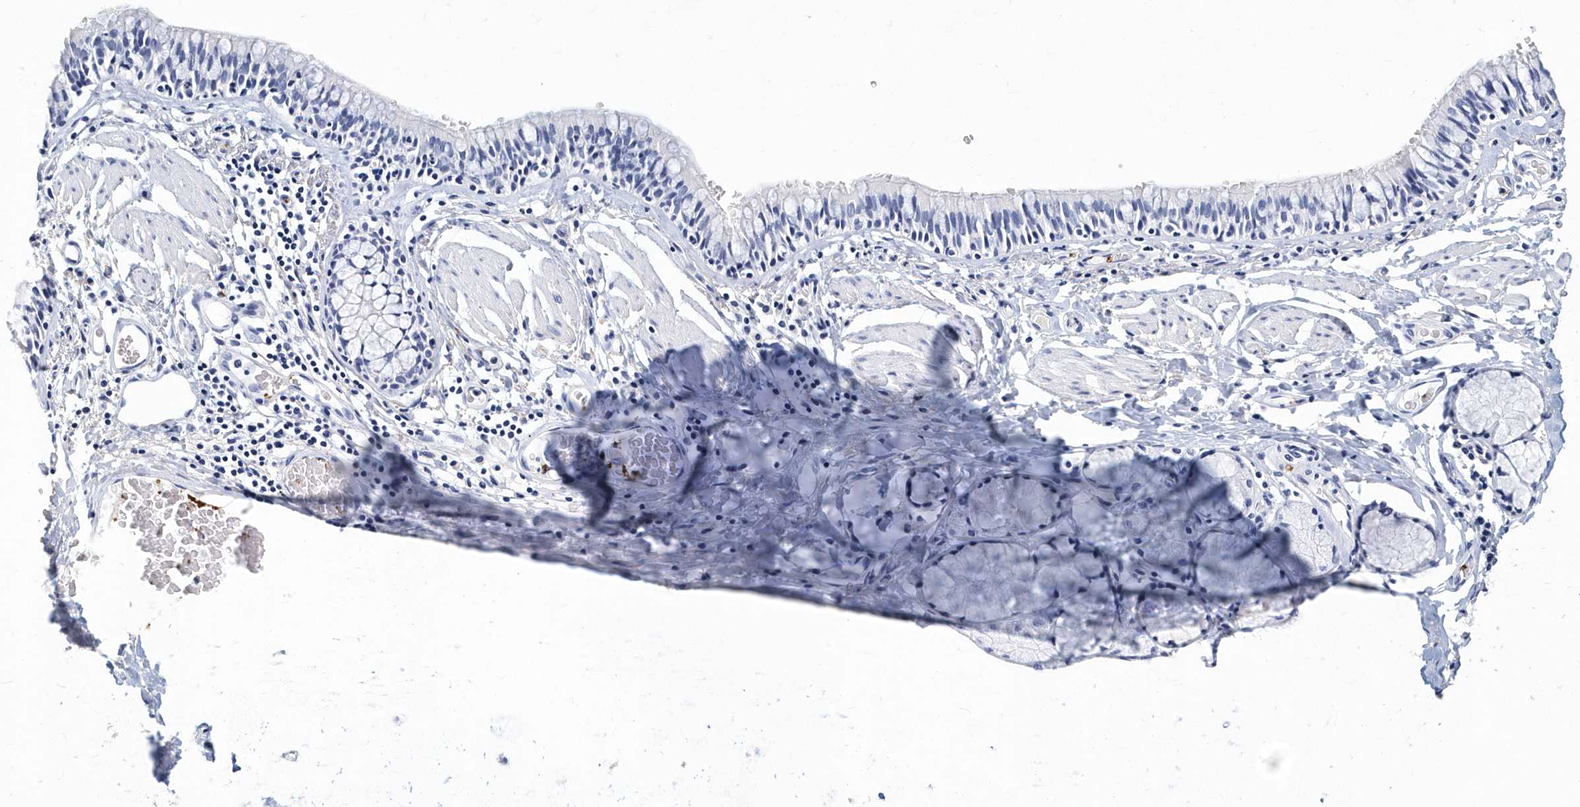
{"staining": {"intensity": "negative", "quantity": "none", "location": "none"}, "tissue": "bronchus", "cell_type": "Respiratory epithelial cells", "image_type": "normal", "snomed": [{"axis": "morphology", "description": "Normal tissue, NOS"}, {"axis": "topography", "description": "Cartilage tissue"}, {"axis": "topography", "description": "Bronchus"}], "caption": "This is an immunohistochemistry (IHC) photomicrograph of benign human bronchus. There is no expression in respiratory epithelial cells.", "gene": "ITGA2B", "patient": {"sex": "female", "age": 36}}